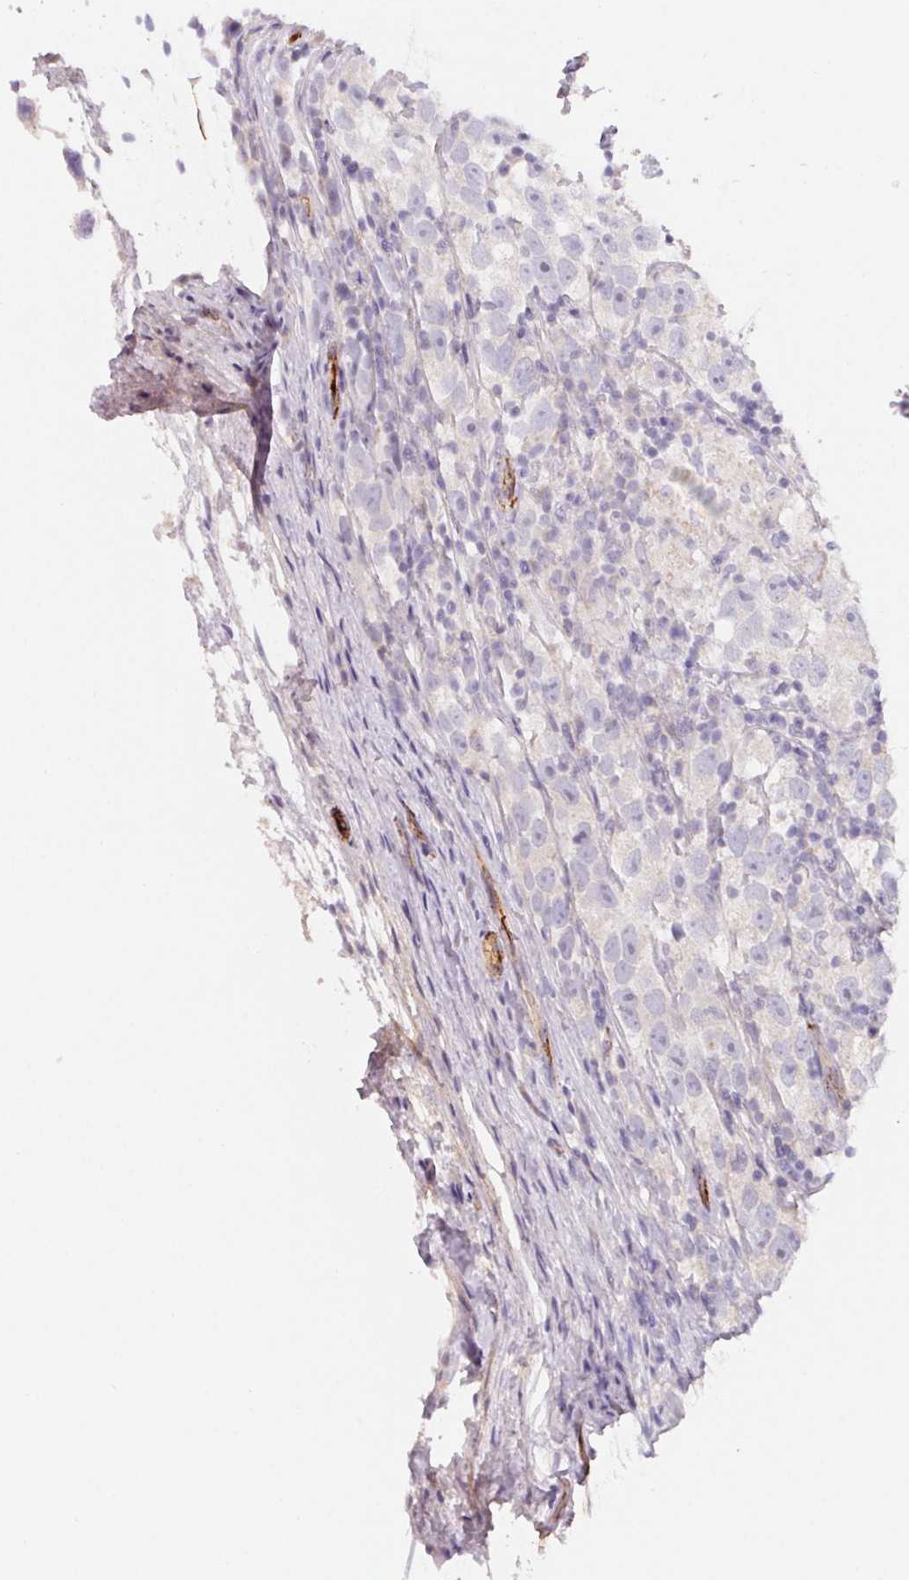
{"staining": {"intensity": "negative", "quantity": "none", "location": "none"}, "tissue": "testis cancer", "cell_type": "Tumor cells", "image_type": "cancer", "snomed": [{"axis": "morphology", "description": "Seminoma, NOS"}, {"axis": "topography", "description": "Testis"}], "caption": "Image shows no significant protein expression in tumor cells of testis seminoma. The staining is performed using DAB brown chromogen with nuclei counter-stained in using hematoxylin.", "gene": "LPA", "patient": {"sex": "male", "age": 26}}